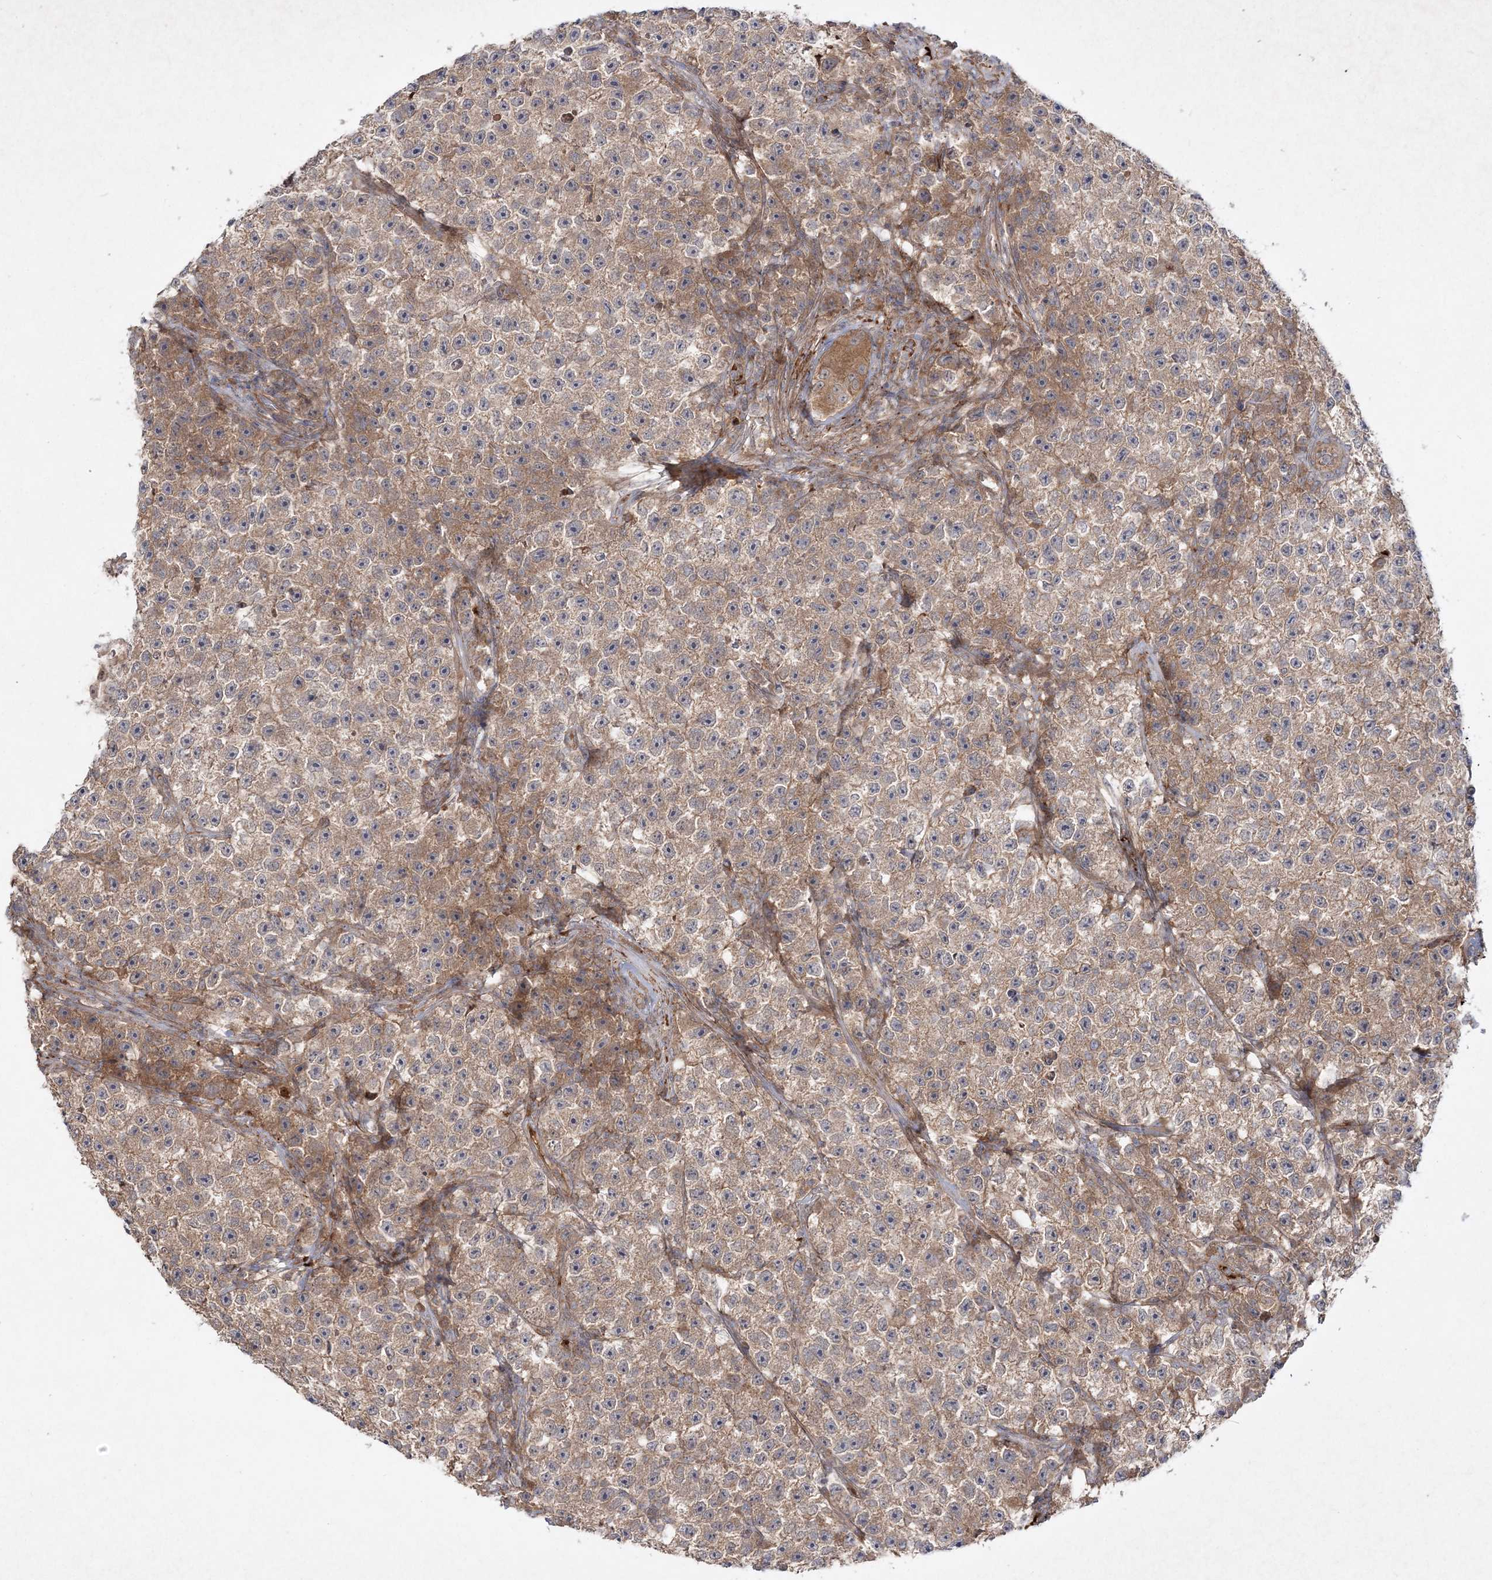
{"staining": {"intensity": "moderate", "quantity": ">75%", "location": "cytoplasmic/membranous"}, "tissue": "testis cancer", "cell_type": "Tumor cells", "image_type": "cancer", "snomed": [{"axis": "morphology", "description": "Seminoma, NOS"}, {"axis": "topography", "description": "Testis"}], "caption": "Testis cancer (seminoma) stained with a brown dye demonstrates moderate cytoplasmic/membranous positive expression in approximately >75% of tumor cells.", "gene": "MOCS2", "patient": {"sex": "male", "age": 22}}